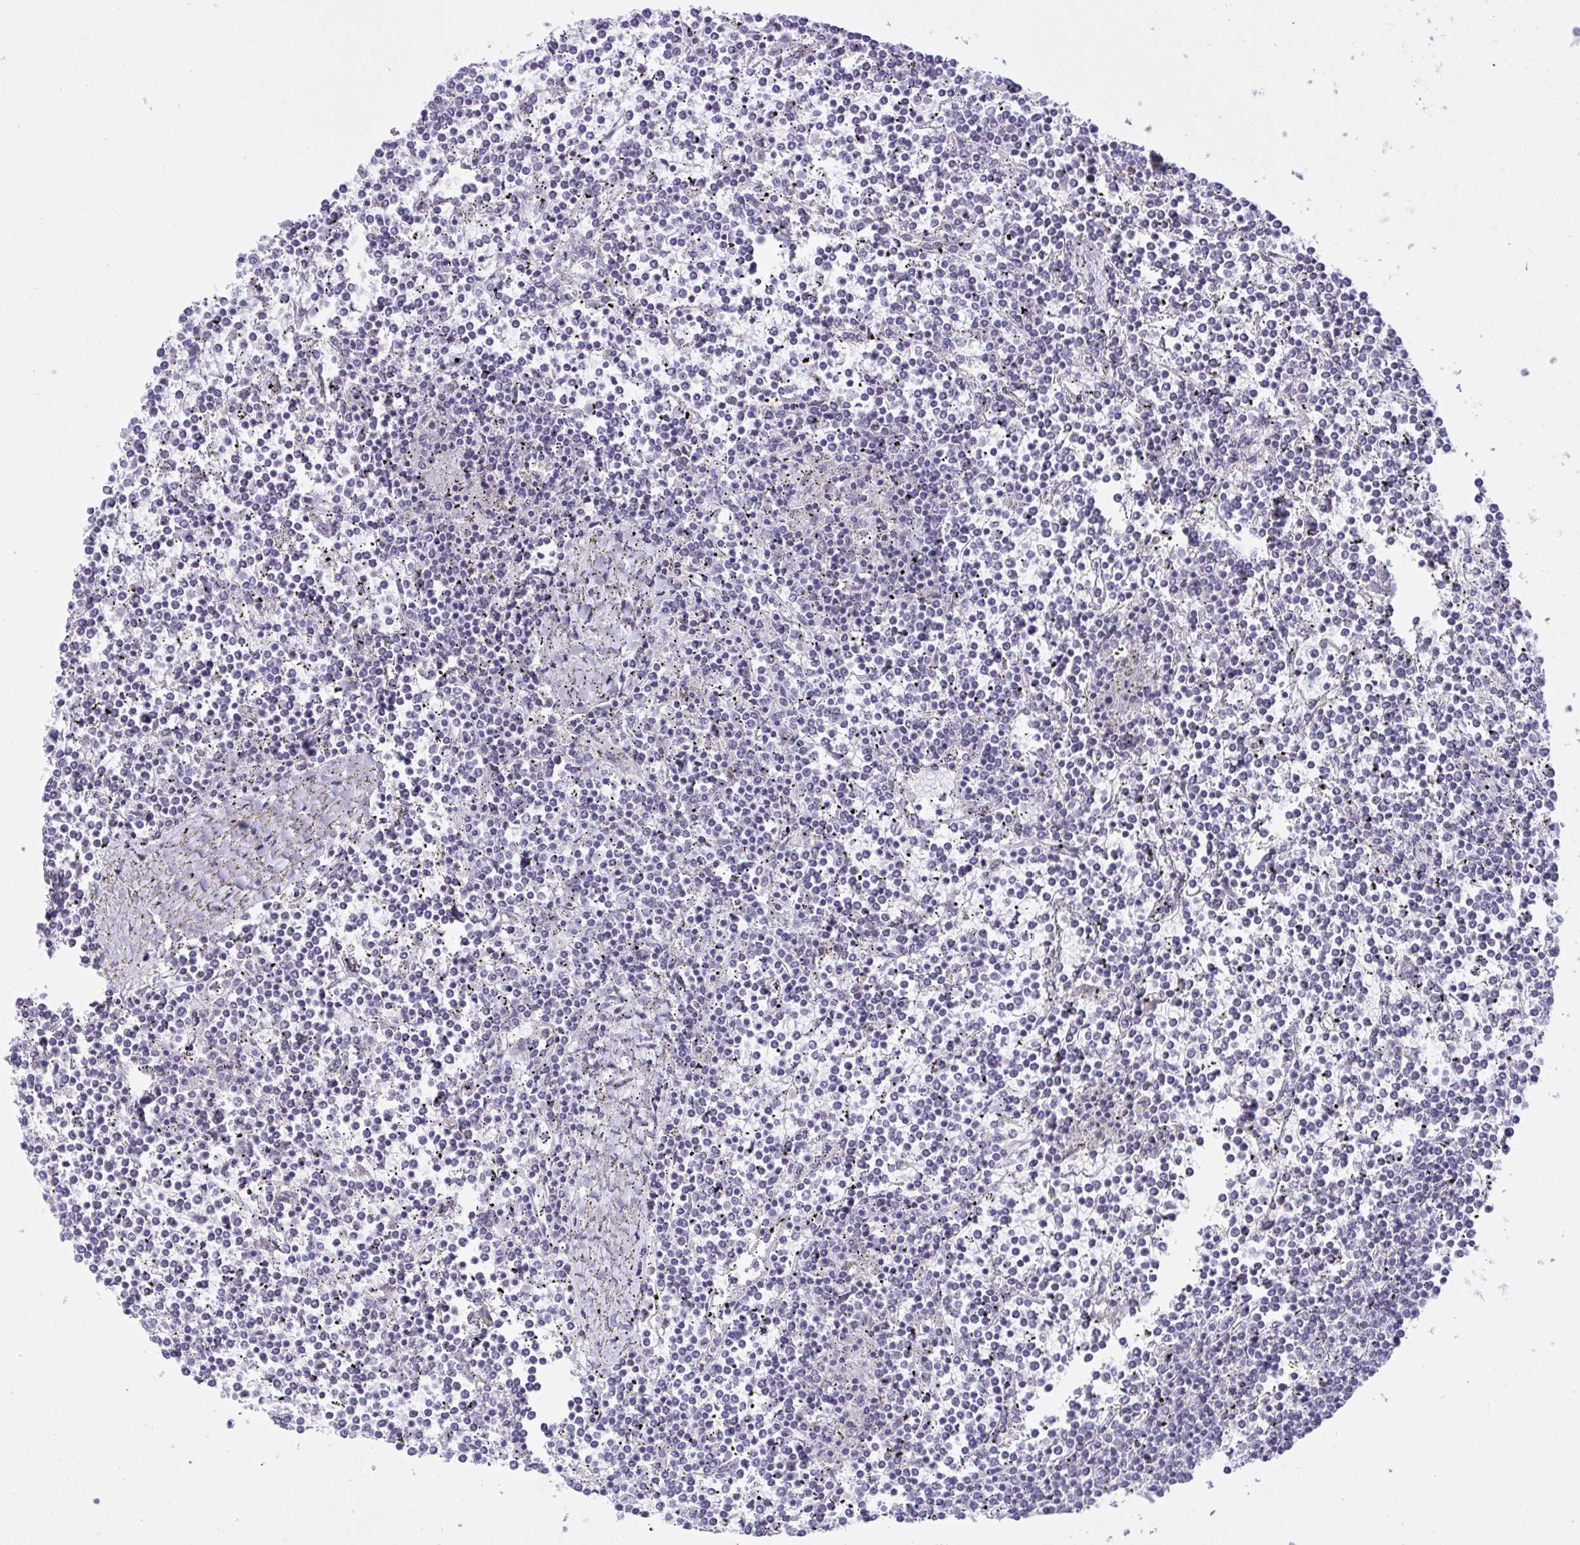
{"staining": {"intensity": "negative", "quantity": "none", "location": "none"}, "tissue": "lymphoma", "cell_type": "Tumor cells", "image_type": "cancer", "snomed": [{"axis": "morphology", "description": "Malignant lymphoma, non-Hodgkin's type, Low grade"}, {"axis": "topography", "description": "Spleen"}], "caption": "This is a photomicrograph of immunohistochemistry (IHC) staining of lymphoma, which shows no staining in tumor cells.", "gene": "CAMLG", "patient": {"sex": "female", "age": 19}}